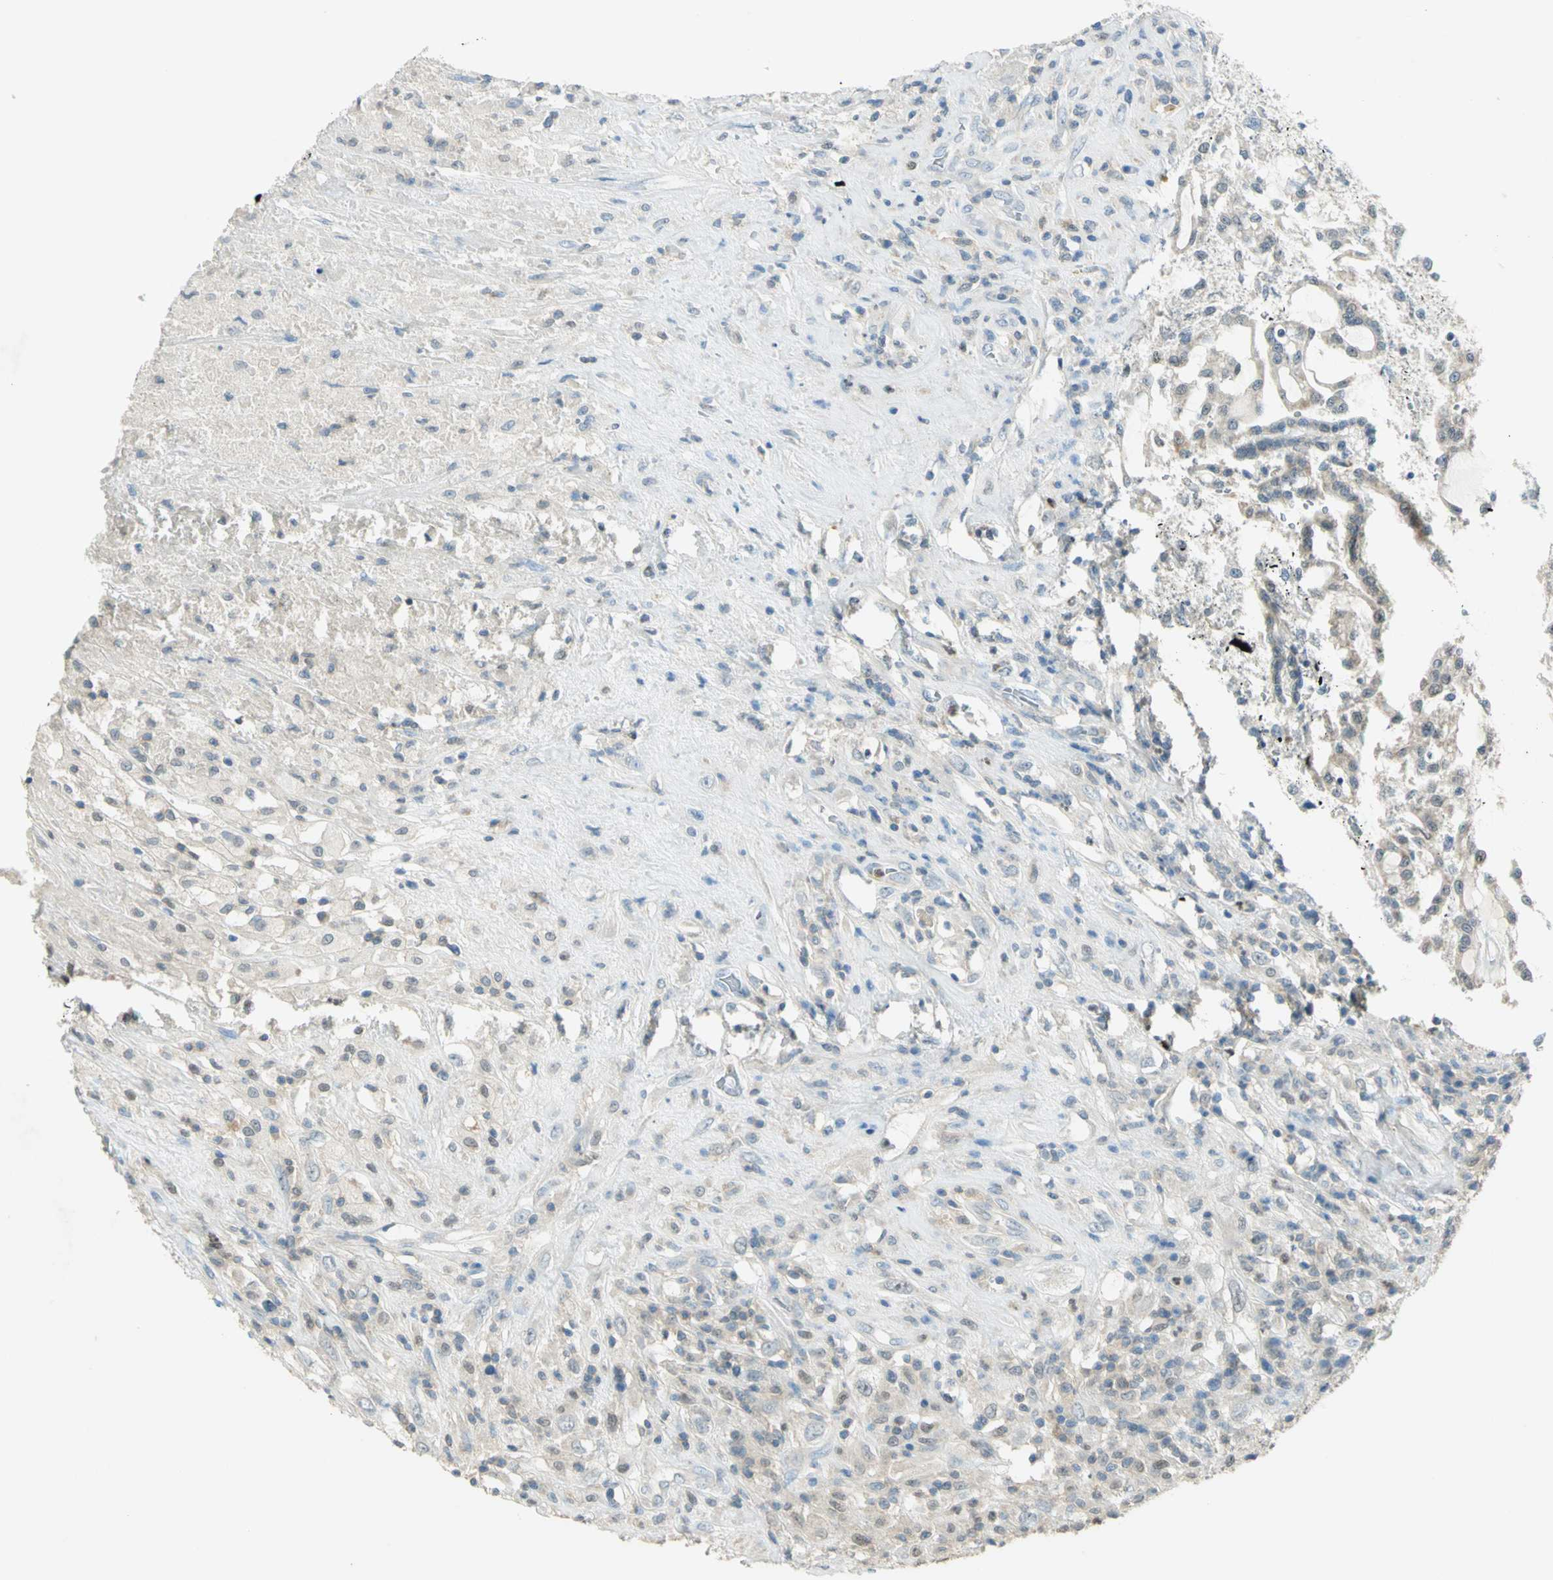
{"staining": {"intensity": "negative", "quantity": "none", "location": "none"}, "tissue": "testis cancer", "cell_type": "Tumor cells", "image_type": "cancer", "snomed": [{"axis": "morphology", "description": "Necrosis, NOS"}, {"axis": "morphology", "description": "Carcinoma, Embryonal, NOS"}, {"axis": "topography", "description": "Testis"}], "caption": "An image of human embryonal carcinoma (testis) is negative for staining in tumor cells. (Brightfield microscopy of DAB (3,3'-diaminobenzidine) IHC at high magnification).", "gene": "BIRC2", "patient": {"sex": "male", "age": 19}}